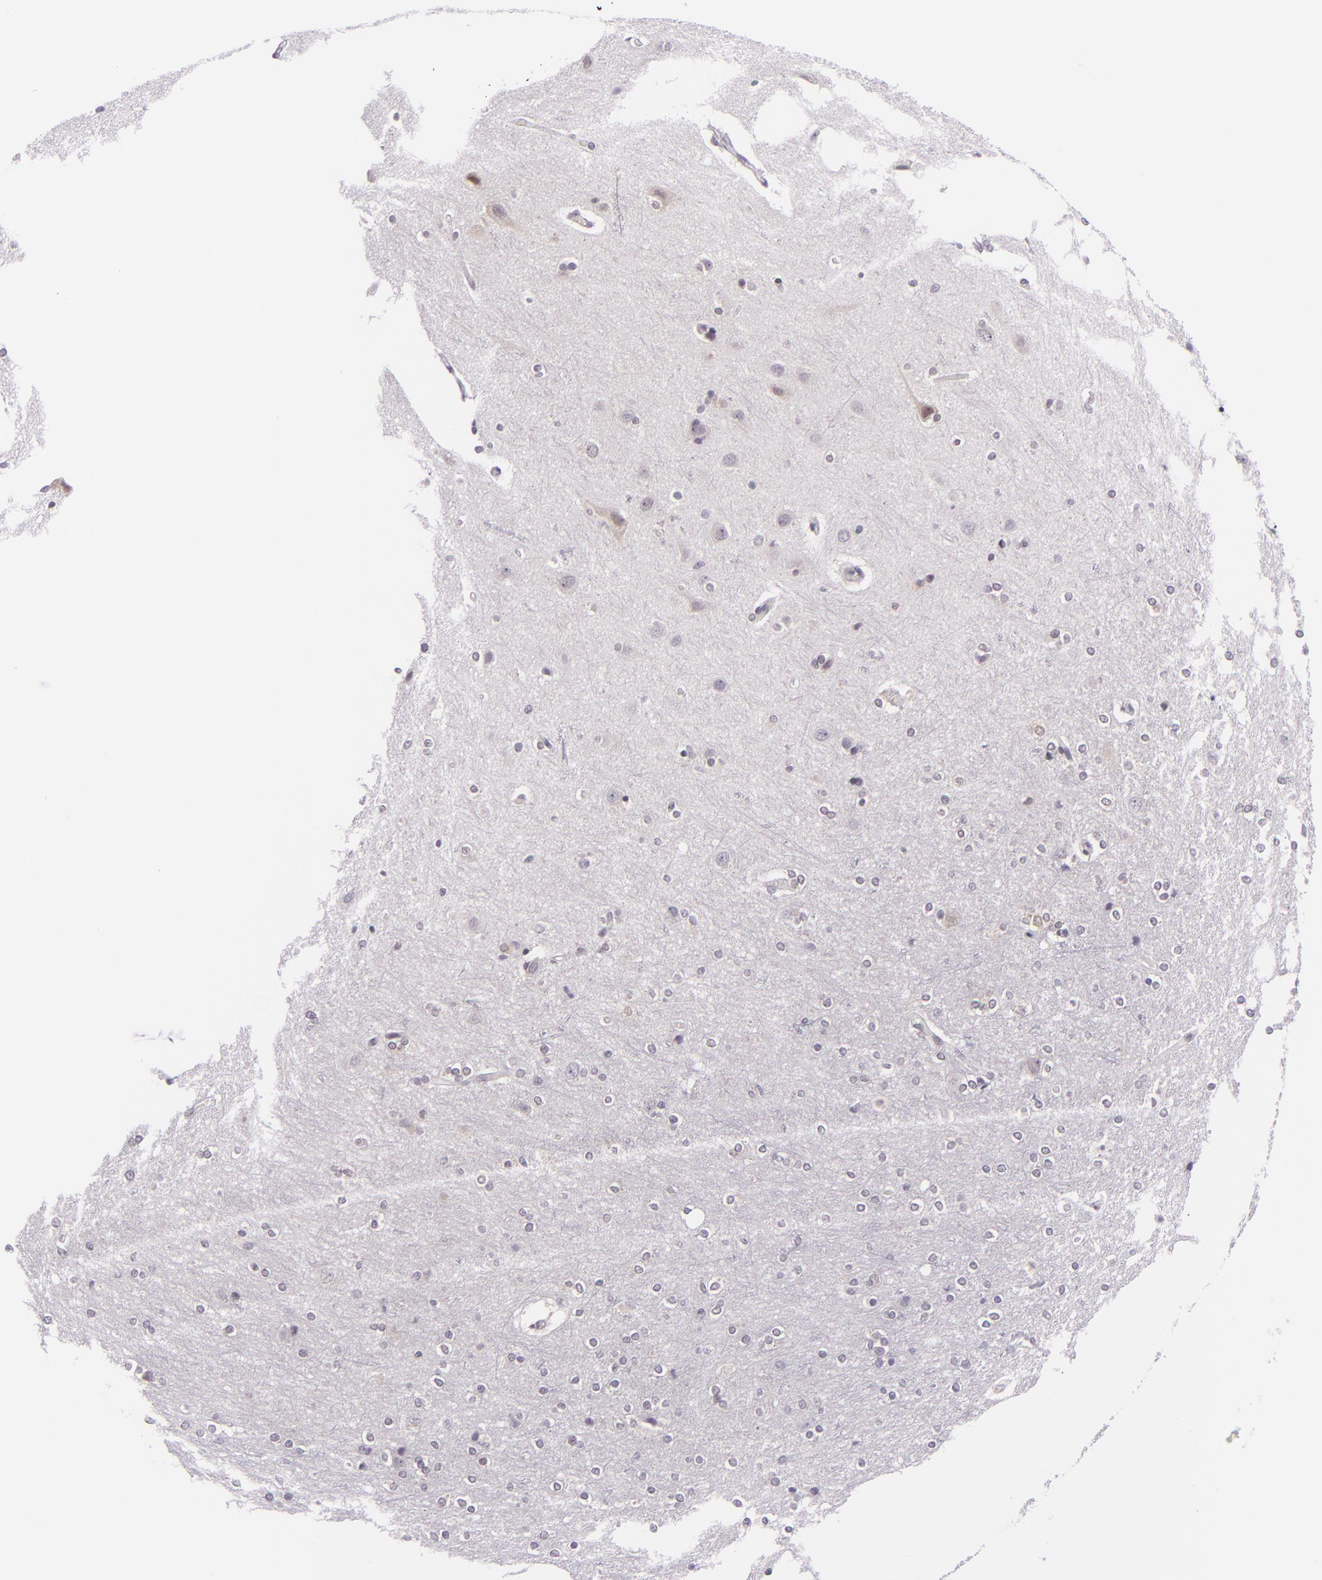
{"staining": {"intensity": "negative", "quantity": "none", "location": "none"}, "tissue": "cerebral cortex", "cell_type": "Endothelial cells", "image_type": "normal", "snomed": [{"axis": "morphology", "description": "Normal tissue, NOS"}, {"axis": "topography", "description": "Cerebral cortex"}], "caption": "DAB (3,3'-diaminobenzidine) immunohistochemical staining of benign cerebral cortex demonstrates no significant expression in endothelial cells.", "gene": "HSP90AA1", "patient": {"sex": "female", "age": 54}}